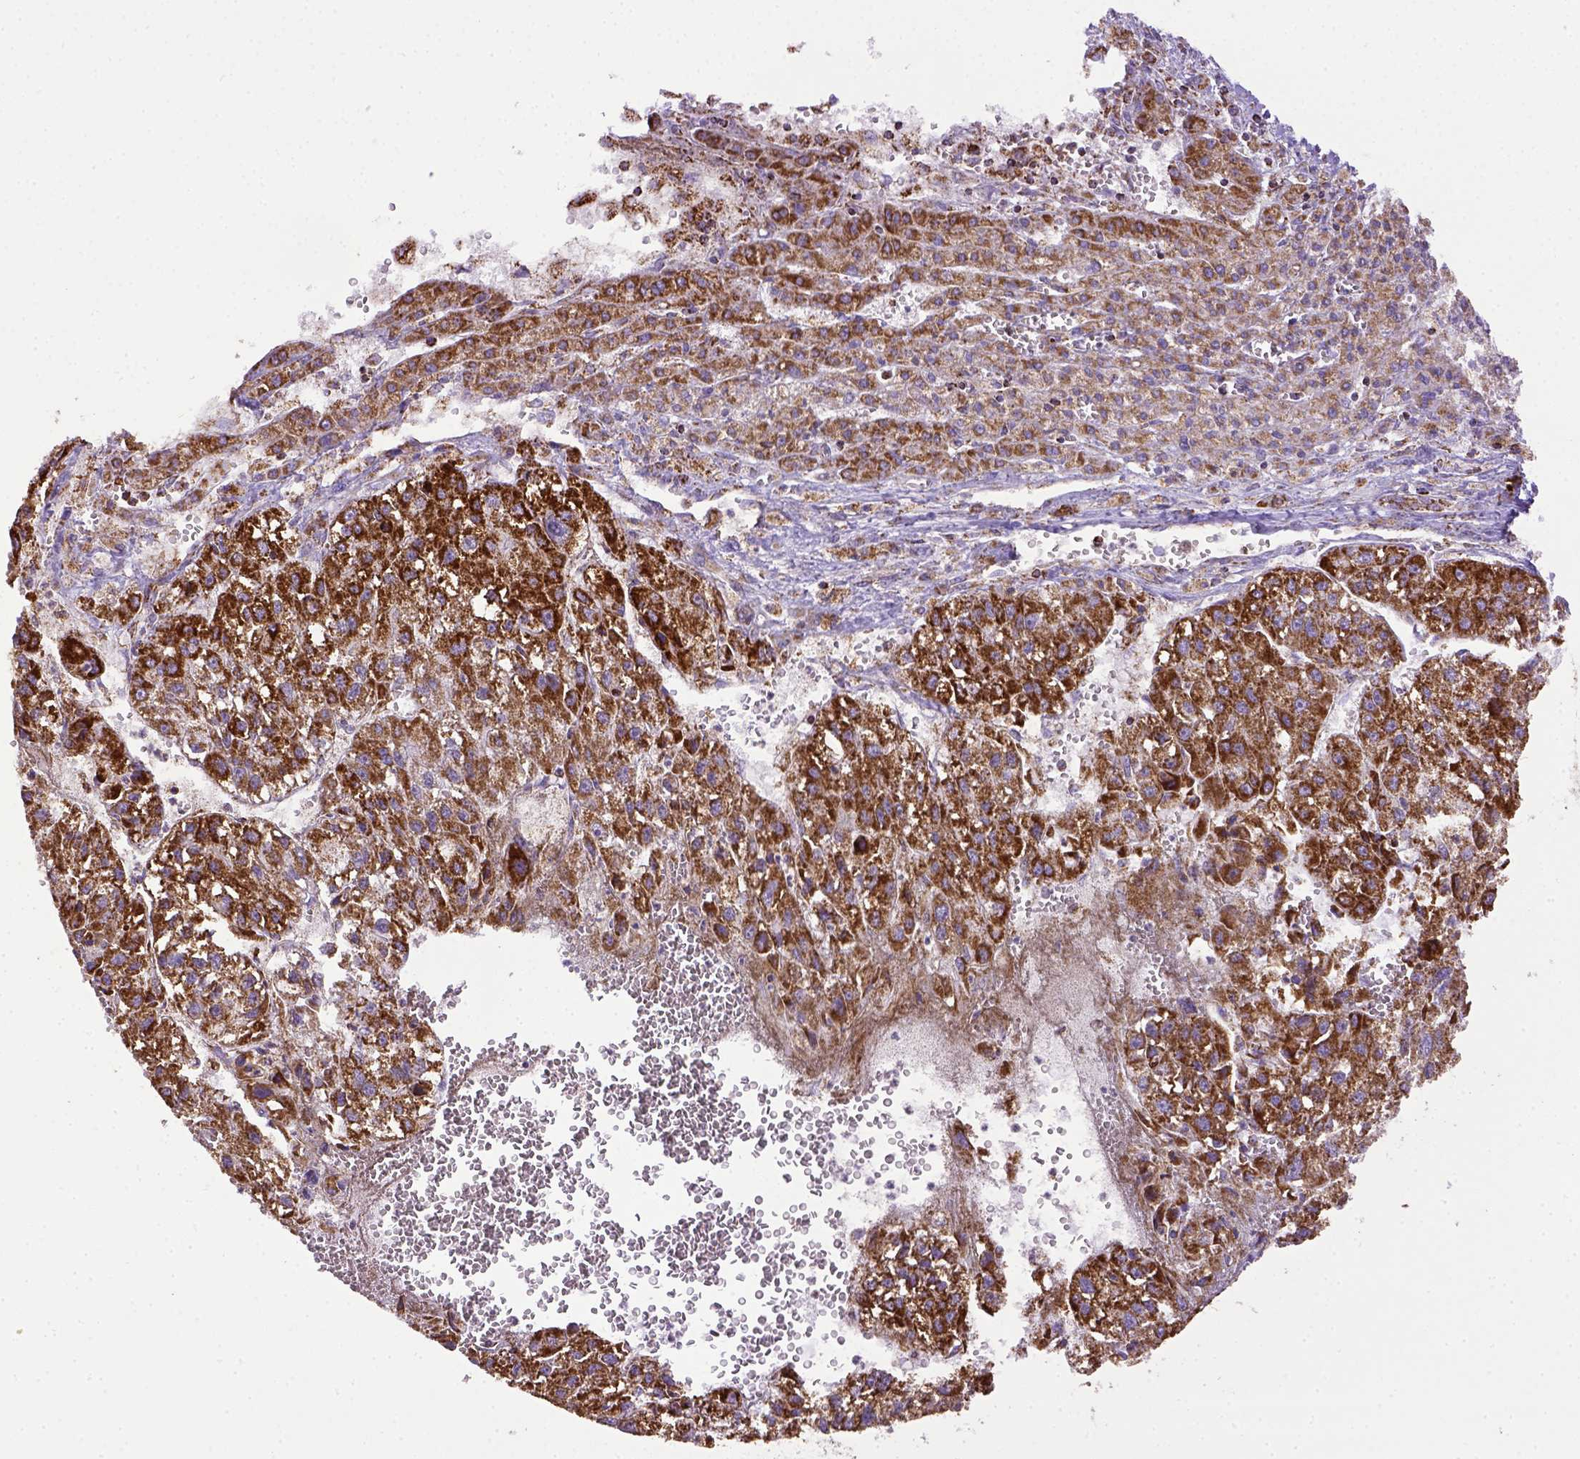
{"staining": {"intensity": "strong", "quantity": ">75%", "location": "cytoplasmic/membranous"}, "tissue": "liver cancer", "cell_type": "Tumor cells", "image_type": "cancer", "snomed": [{"axis": "morphology", "description": "Carcinoma, Hepatocellular, NOS"}, {"axis": "topography", "description": "Liver"}], "caption": "An image showing strong cytoplasmic/membranous expression in approximately >75% of tumor cells in liver cancer (hepatocellular carcinoma), as visualized by brown immunohistochemical staining.", "gene": "MT-CO1", "patient": {"sex": "female", "age": 70}}